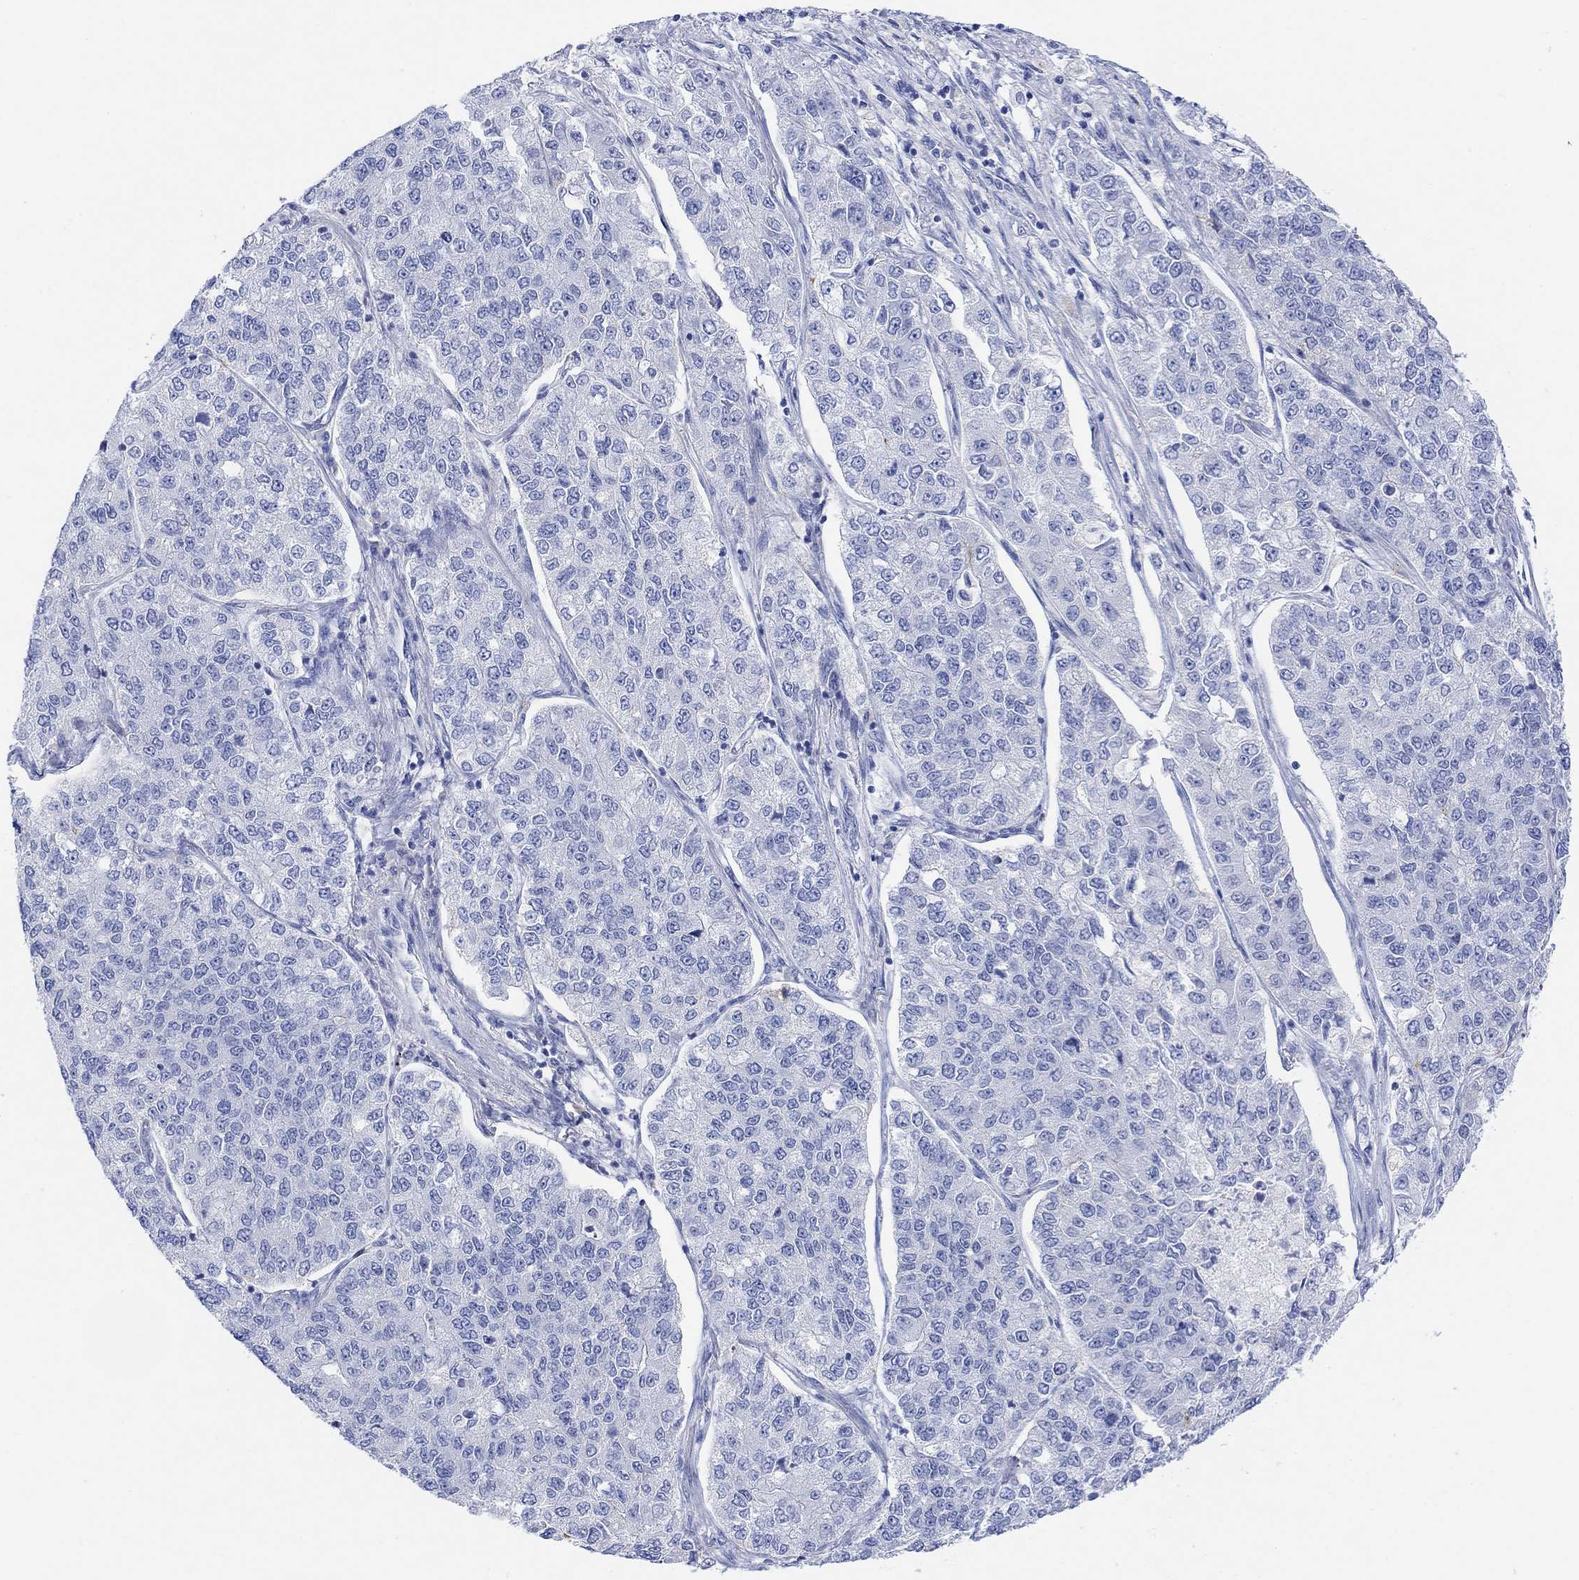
{"staining": {"intensity": "negative", "quantity": "none", "location": "none"}, "tissue": "lung cancer", "cell_type": "Tumor cells", "image_type": "cancer", "snomed": [{"axis": "morphology", "description": "Adenocarcinoma, NOS"}, {"axis": "topography", "description": "Lung"}], "caption": "There is no significant expression in tumor cells of adenocarcinoma (lung).", "gene": "GNG13", "patient": {"sex": "male", "age": 49}}